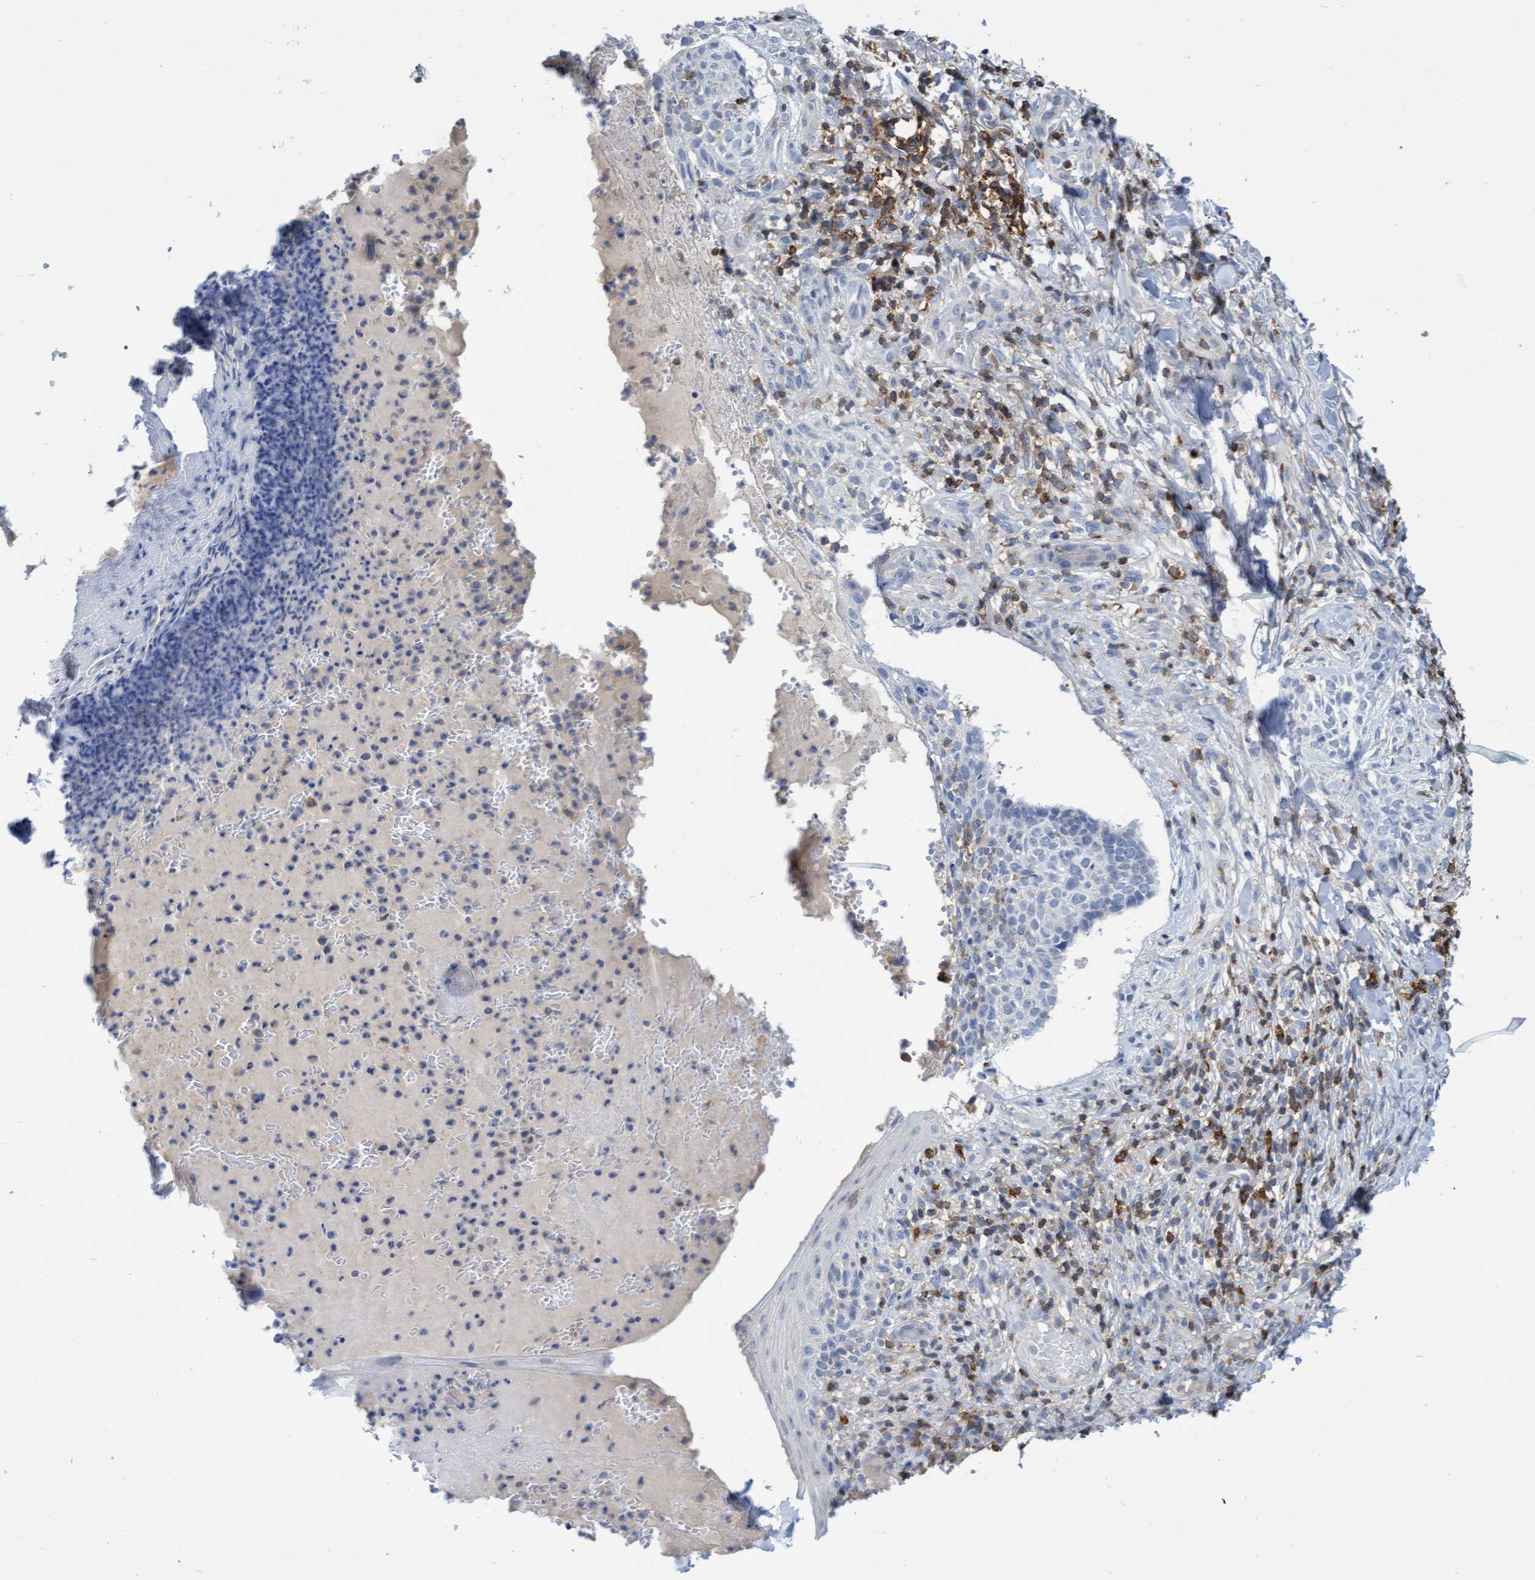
{"staining": {"intensity": "negative", "quantity": "none", "location": "none"}, "tissue": "skin cancer", "cell_type": "Tumor cells", "image_type": "cancer", "snomed": [{"axis": "morphology", "description": "Normal tissue, NOS"}, {"axis": "morphology", "description": "Basal cell carcinoma"}, {"axis": "topography", "description": "Skin"}], "caption": "Basal cell carcinoma (skin) was stained to show a protein in brown. There is no significant staining in tumor cells.", "gene": "FNBP1", "patient": {"sex": "male", "age": 67}}